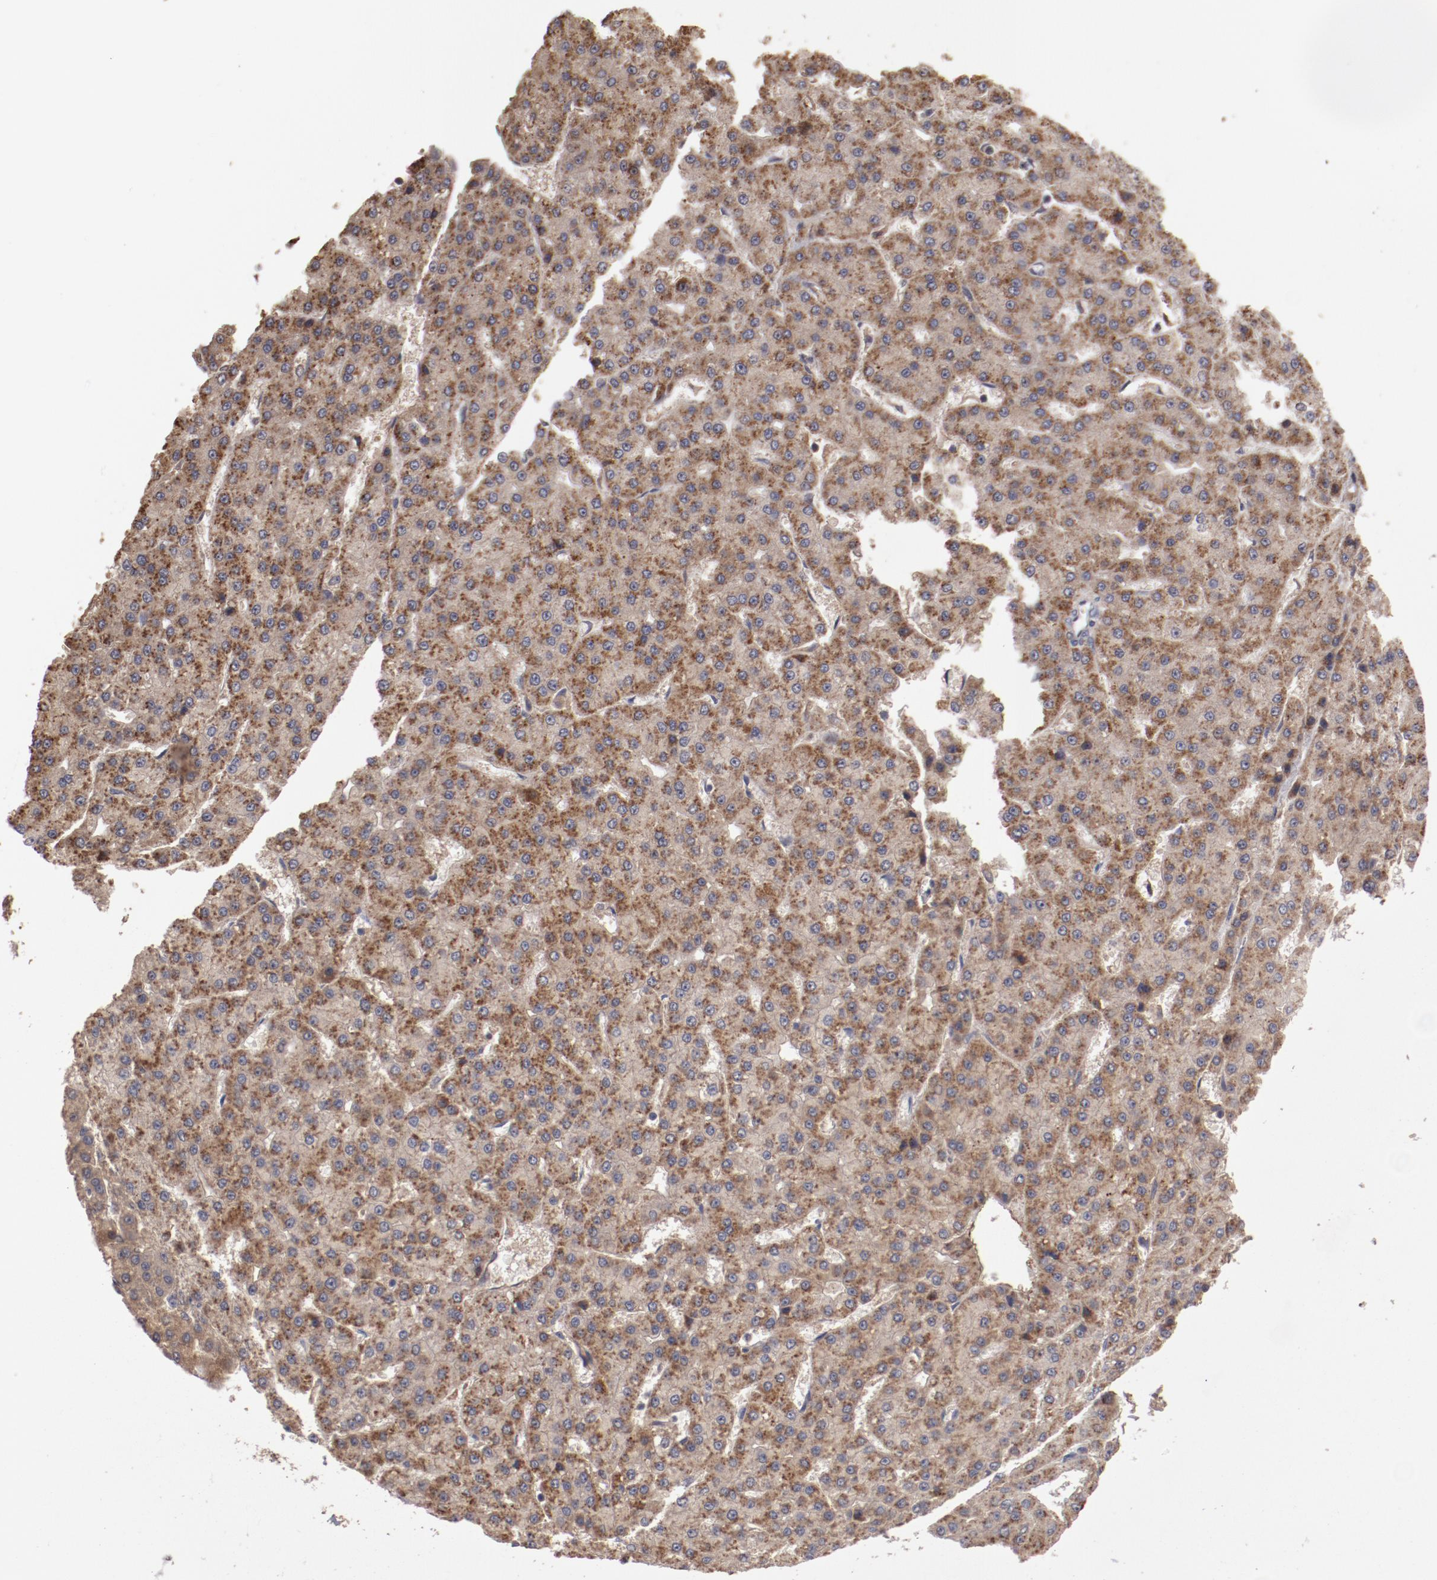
{"staining": {"intensity": "moderate", "quantity": ">75%", "location": "cytoplasmic/membranous"}, "tissue": "liver cancer", "cell_type": "Tumor cells", "image_type": "cancer", "snomed": [{"axis": "morphology", "description": "Carcinoma, Hepatocellular, NOS"}, {"axis": "topography", "description": "Liver"}], "caption": "The image exhibits a brown stain indicating the presence of a protein in the cytoplasmic/membranous of tumor cells in liver cancer (hepatocellular carcinoma).", "gene": "LRRC75B", "patient": {"sex": "male", "age": 47}}